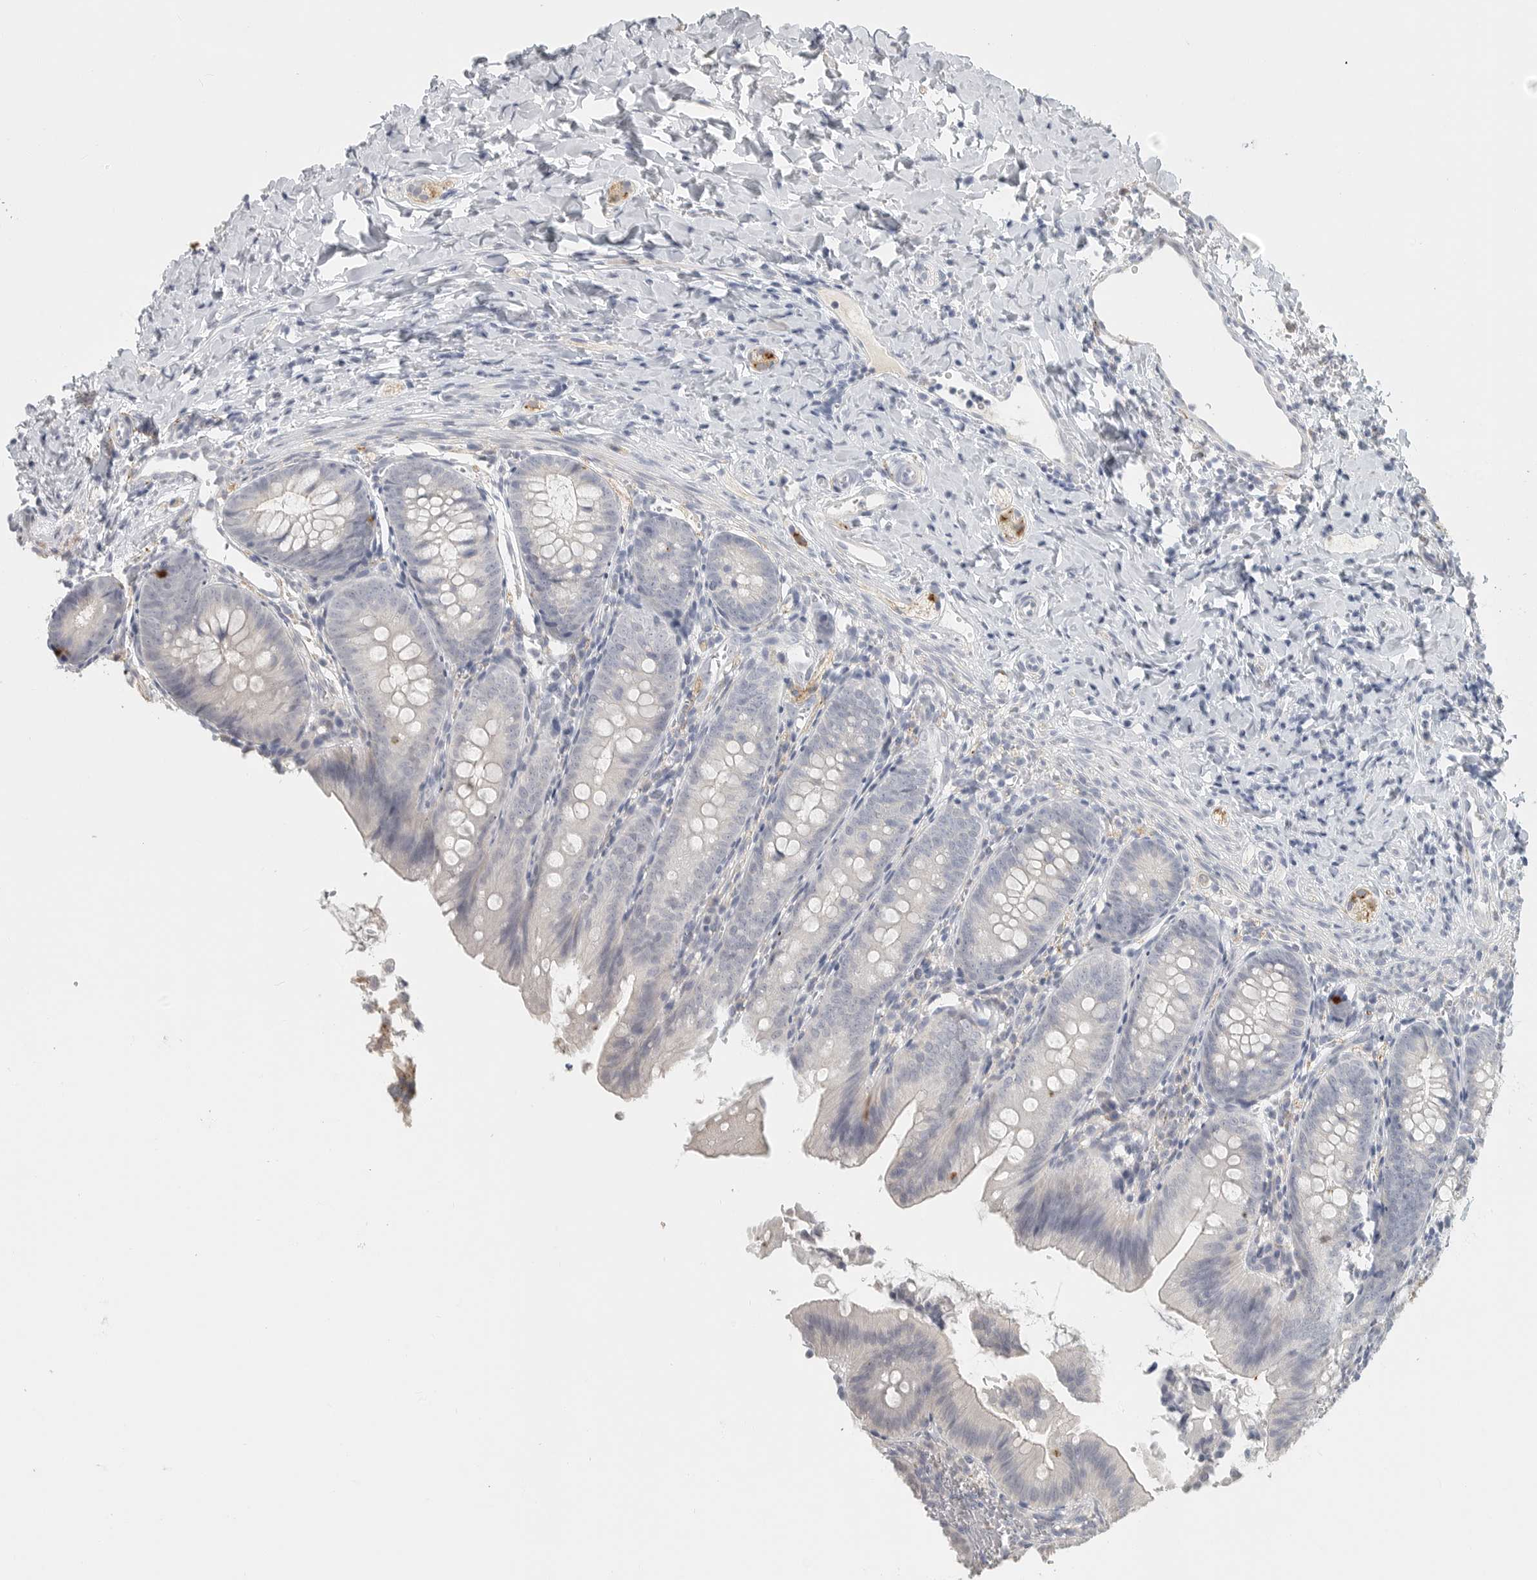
{"staining": {"intensity": "negative", "quantity": "none", "location": "none"}, "tissue": "appendix", "cell_type": "Glandular cells", "image_type": "normal", "snomed": [{"axis": "morphology", "description": "Normal tissue, NOS"}, {"axis": "topography", "description": "Appendix"}], "caption": "Immunohistochemistry of normal appendix reveals no positivity in glandular cells. (DAB immunohistochemistry visualized using brightfield microscopy, high magnification).", "gene": "PAM", "patient": {"sex": "male", "age": 1}}